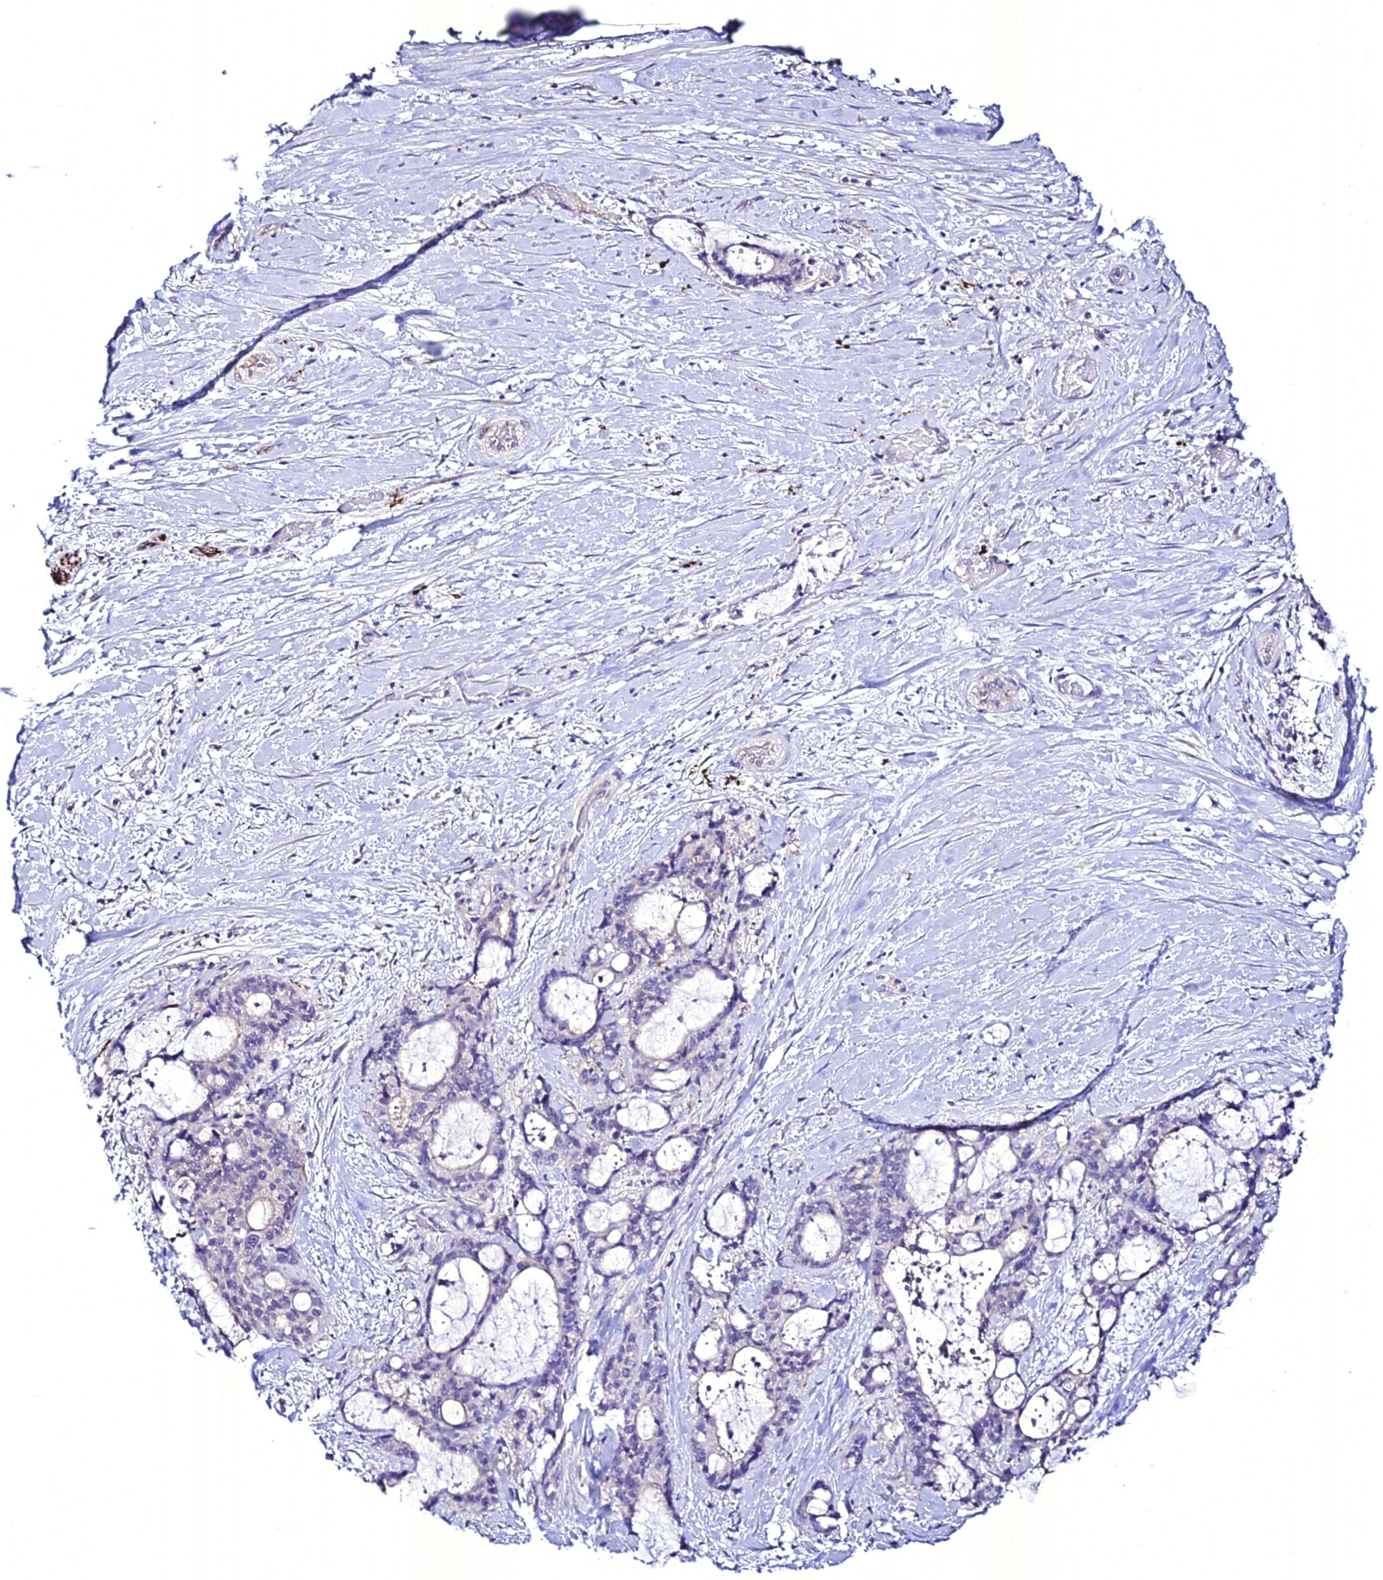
{"staining": {"intensity": "negative", "quantity": "none", "location": "none"}, "tissue": "liver cancer", "cell_type": "Tumor cells", "image_type": "cancer", "snomed": [{"axis": "morphology", "description": "Normal tissue, NOS"}, {"axis": "morphology", "description": "Cholangiocarcinoma"}, {"axis": "topography", "description": "Liver"}, {"axis": "topography", "description": "Peripheral nerve tissue"}], "caption": "Tumor cells are negative for brown protein staining in cholangiocarcinoma (liver).", "gene": "ATG16L2", "patient": {"sex": "female", "age": 73}}